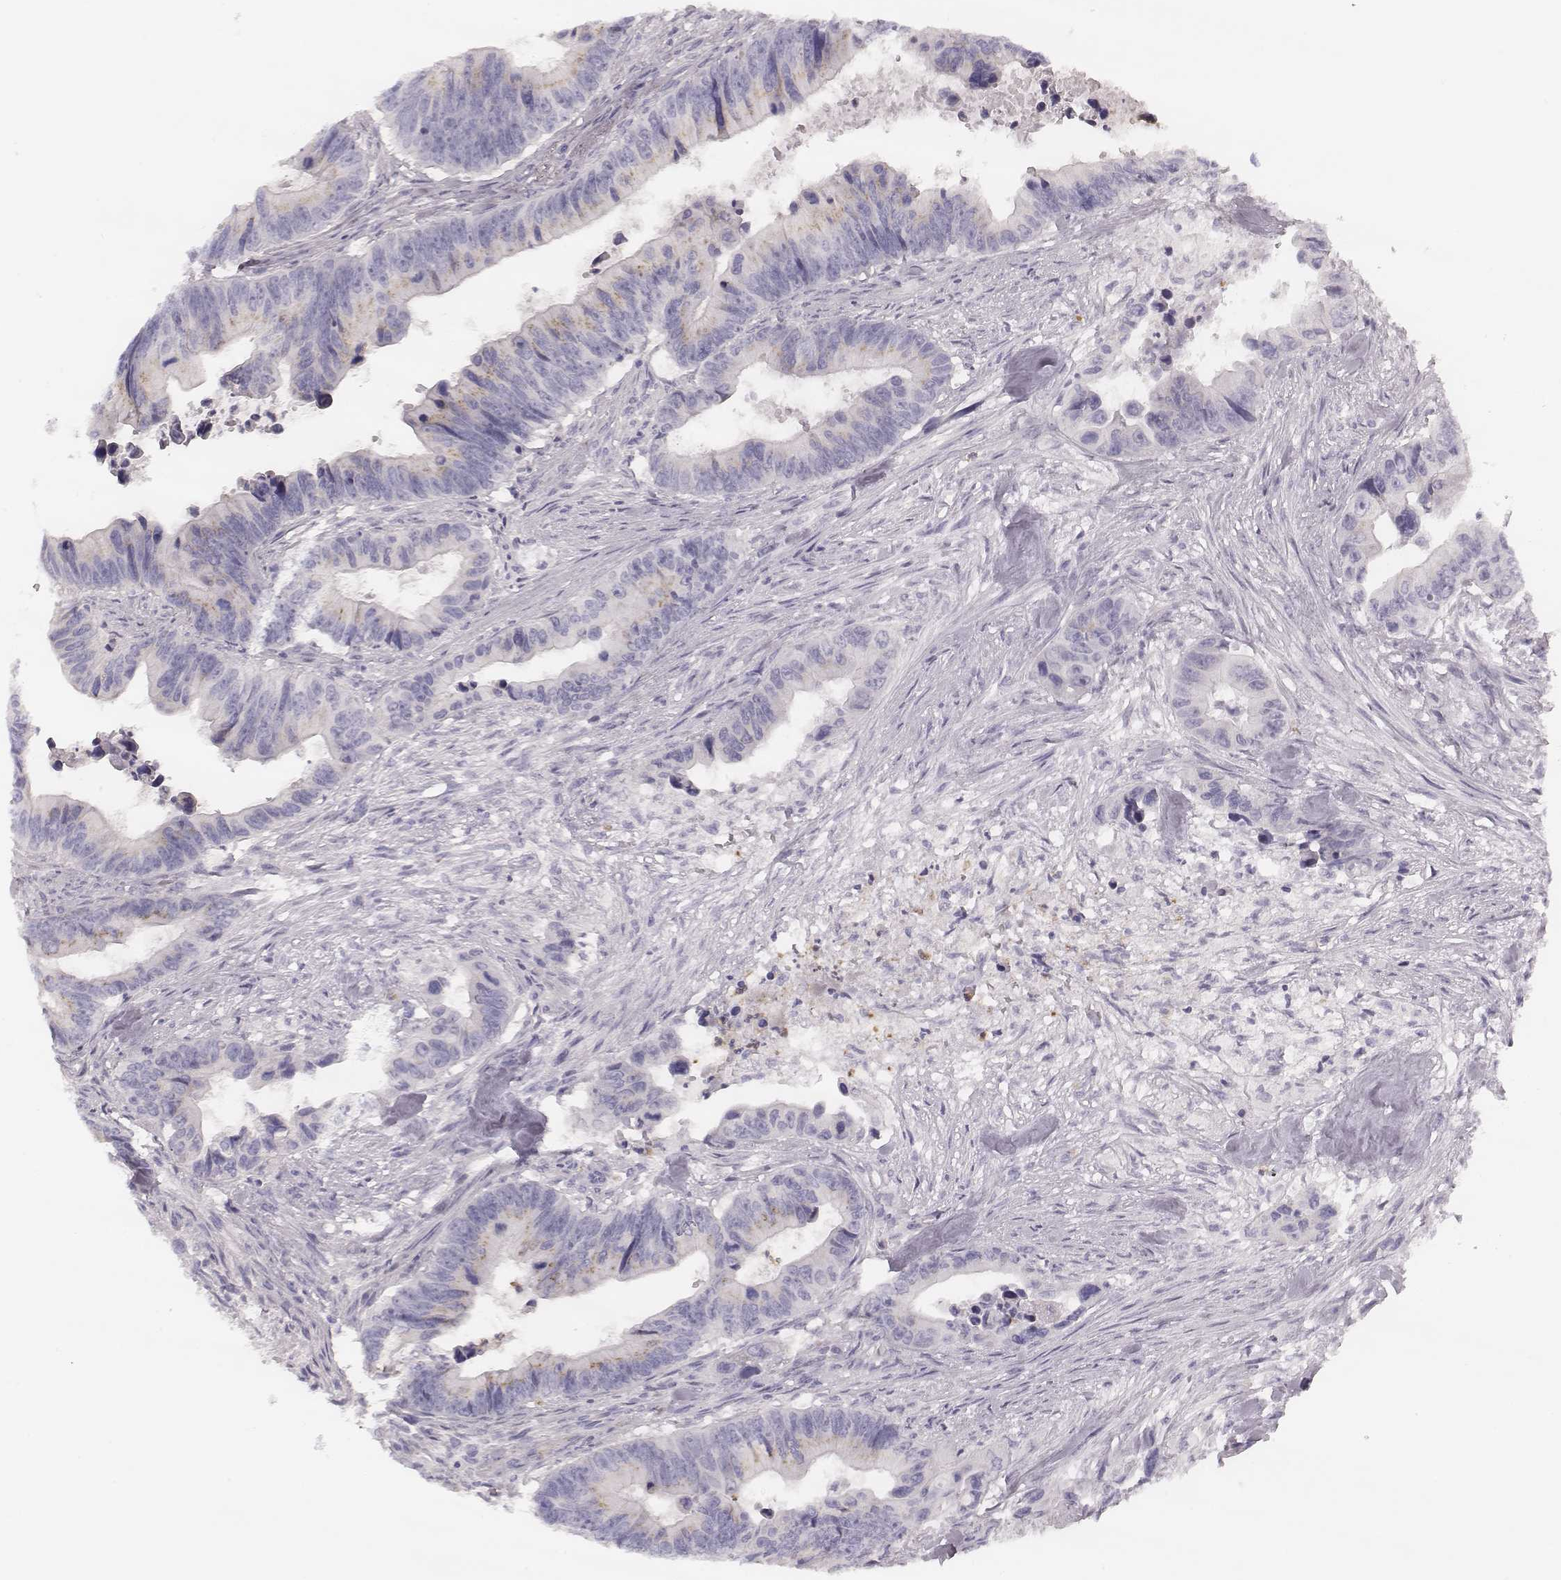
{"staining": {"intensity": "weak", "quantity": ">75%", "location": "cytoplasmic/membranous"}, "tissue": "colorectal cancer", "cell_type": "Tumor cells", "image_type": "cancer", "snomed": [{"axis": "morphology", "description": "Adenocarcinoma, NOS"}, {"axis": "topography", "description": "Colon"}], "caption": "The photomicrograph shows staining of adenocarcinoma (colorectal), revealing weak cytoplasmic/membranous protein expression (brown color) within tumor cells. (Brightfield microscopy of DAB IHC at high magnification).", "gene": "KCNJ12", "patient": {"sex": "female", "age": 87}}